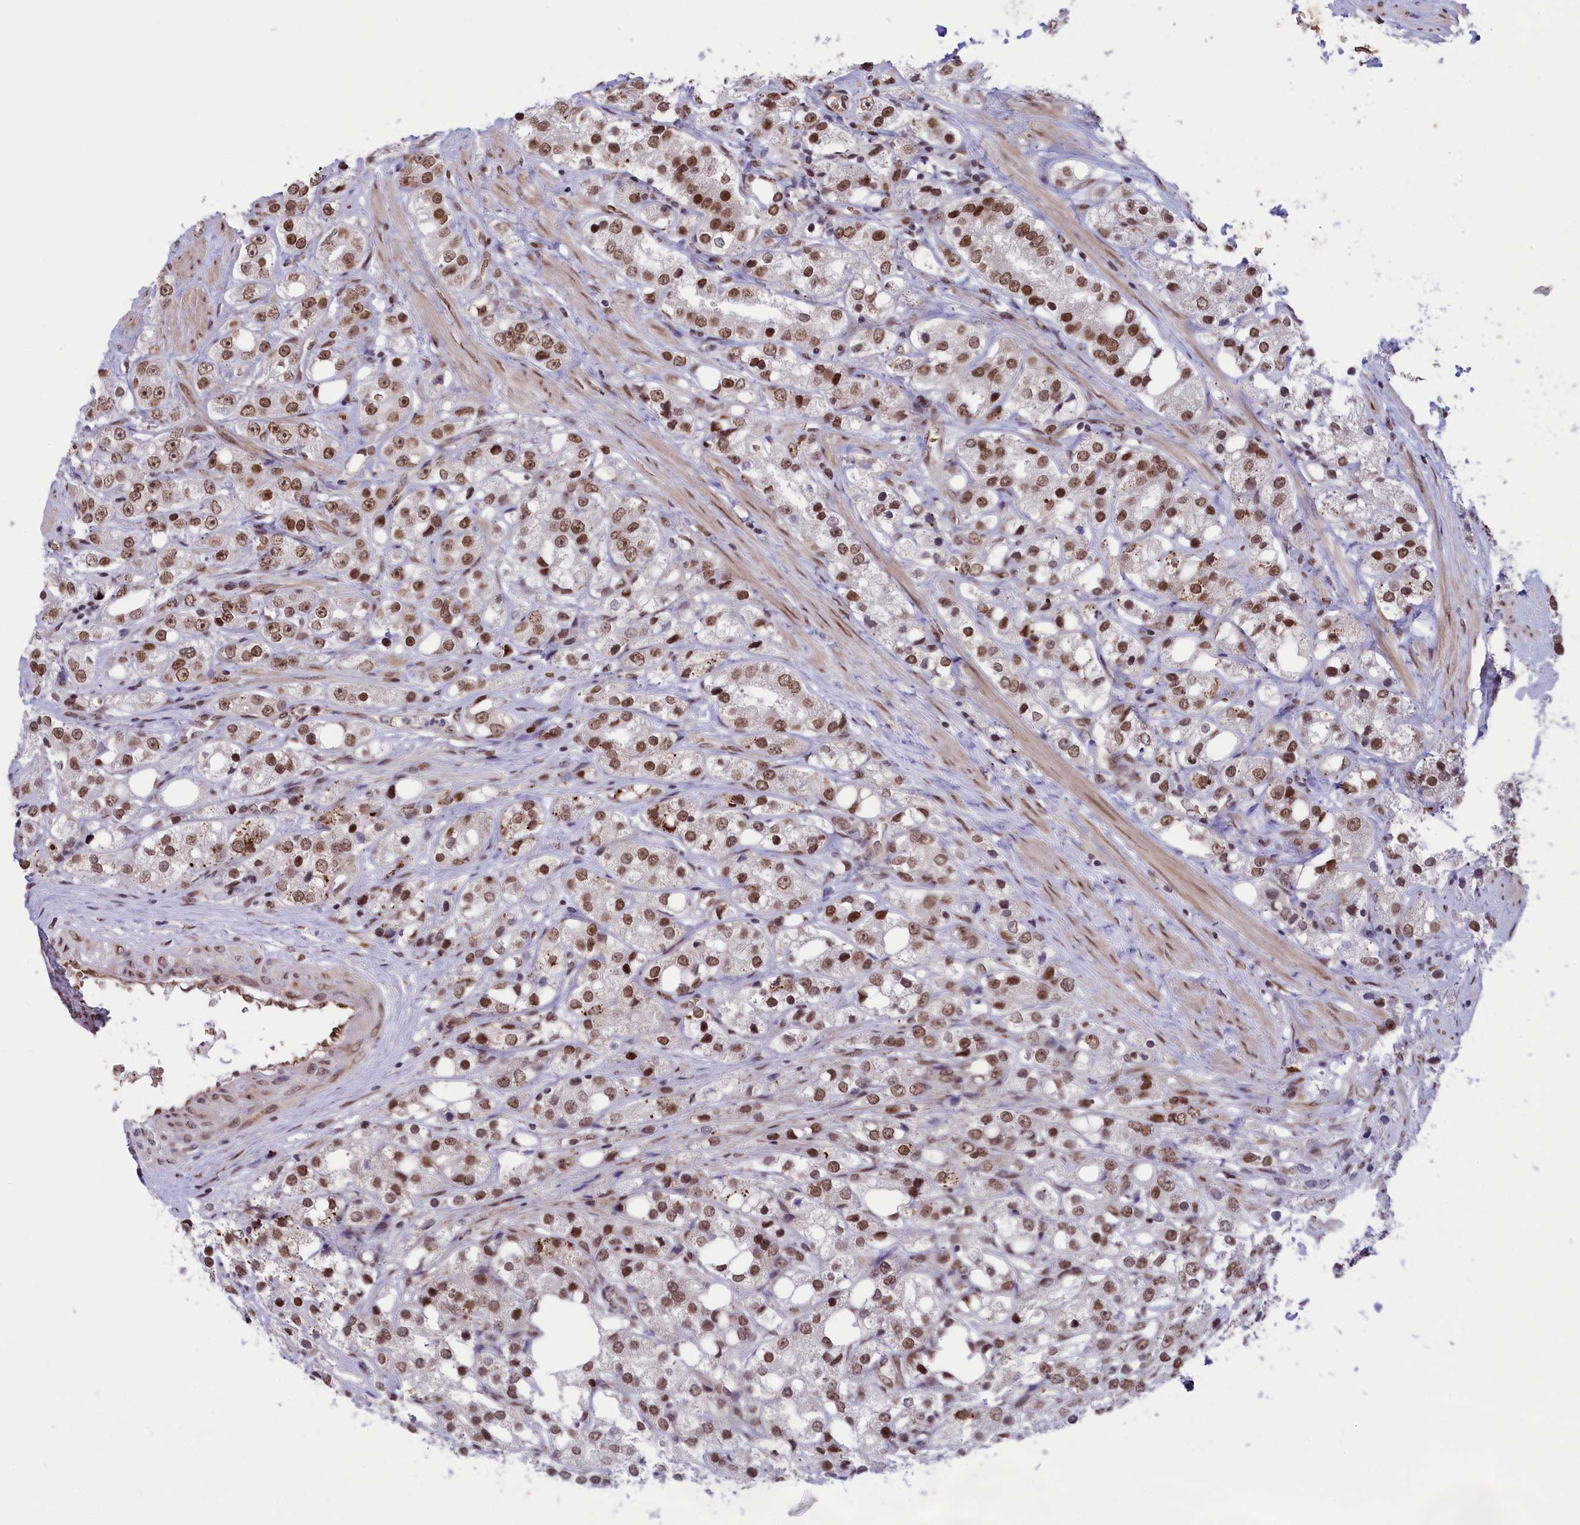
{"staining": {"intensity": "moderate", "quantity": ">75%", "location": "nuclear"}, "tissue": "prostate cancer", "cell_type": "Tumor cells", "image_type": "cancer", "snomed": [{"axis": "morphology", "description": "Adenocarcinoma, NOS"}, {"axis": "topography", "description": "Prostate"}], "caption": "About >75% of tumor cells in human prostate adenocarcinoma display moderate nuclear protein positivity as visualized by brown immunohistochemical staining.", "gene": "MPHOSPH8", "patient": {"sex": "male", "age": 79}}